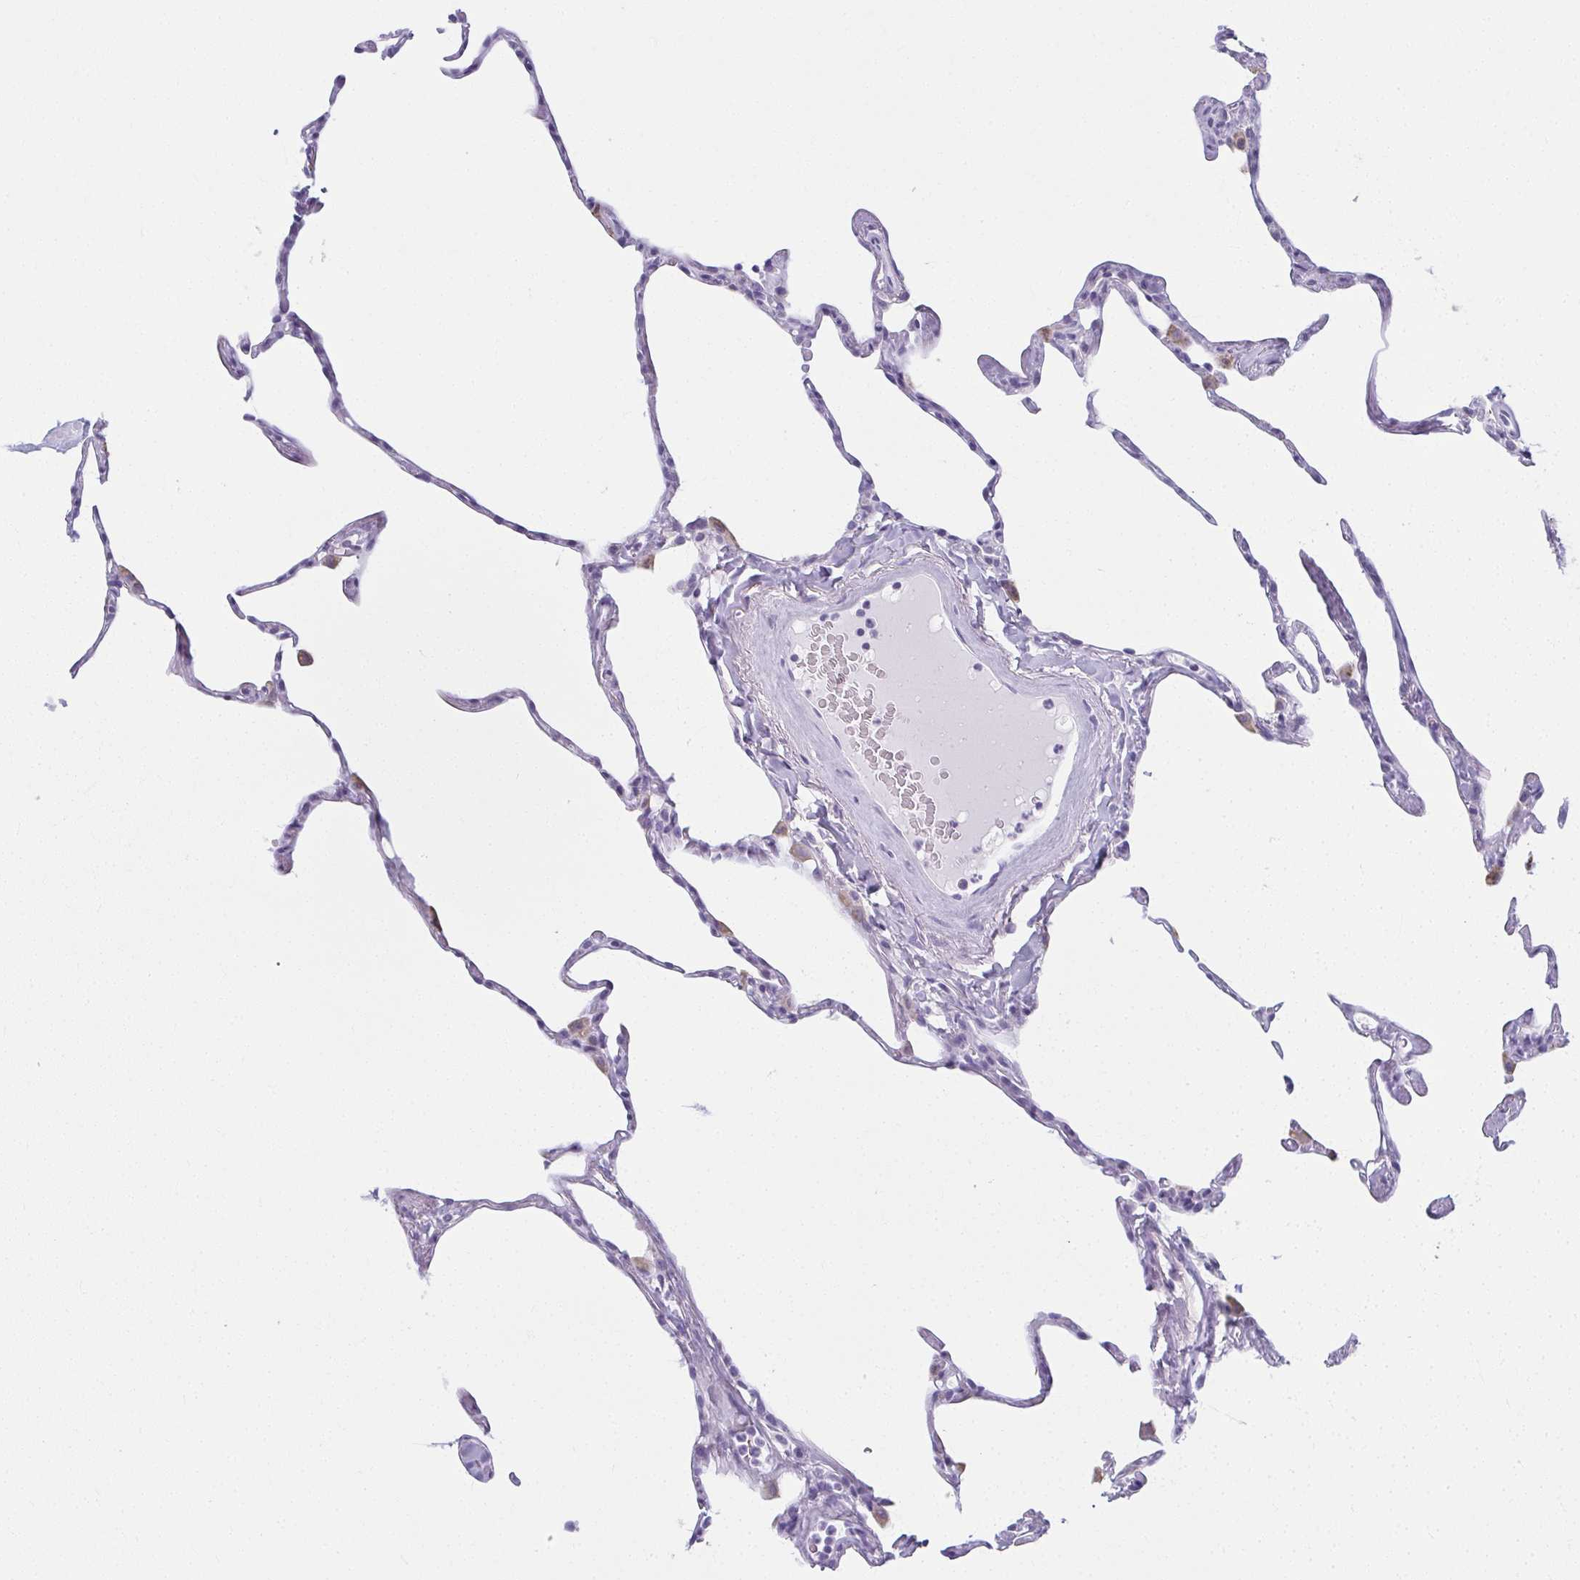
{"staining": {"intensity": "negative", "quantity": "none", "location": "none"}, "tissue": "lung", "cell_type": "Alveolar cells", "image_type": "normal", "snomed": [{"axis": "morphology", "description": "Normal tissue, NOS"}, {"axis": "topography", "description": "Lung"}], "caption": "DAB (3,3'-diaminobenzidine) immunohistochemical staining of unremarkable human lung reveals no significant positivity in alveolar cells.", "gene": "MOBP", "patient": {"sex": "male", "age": 65}}